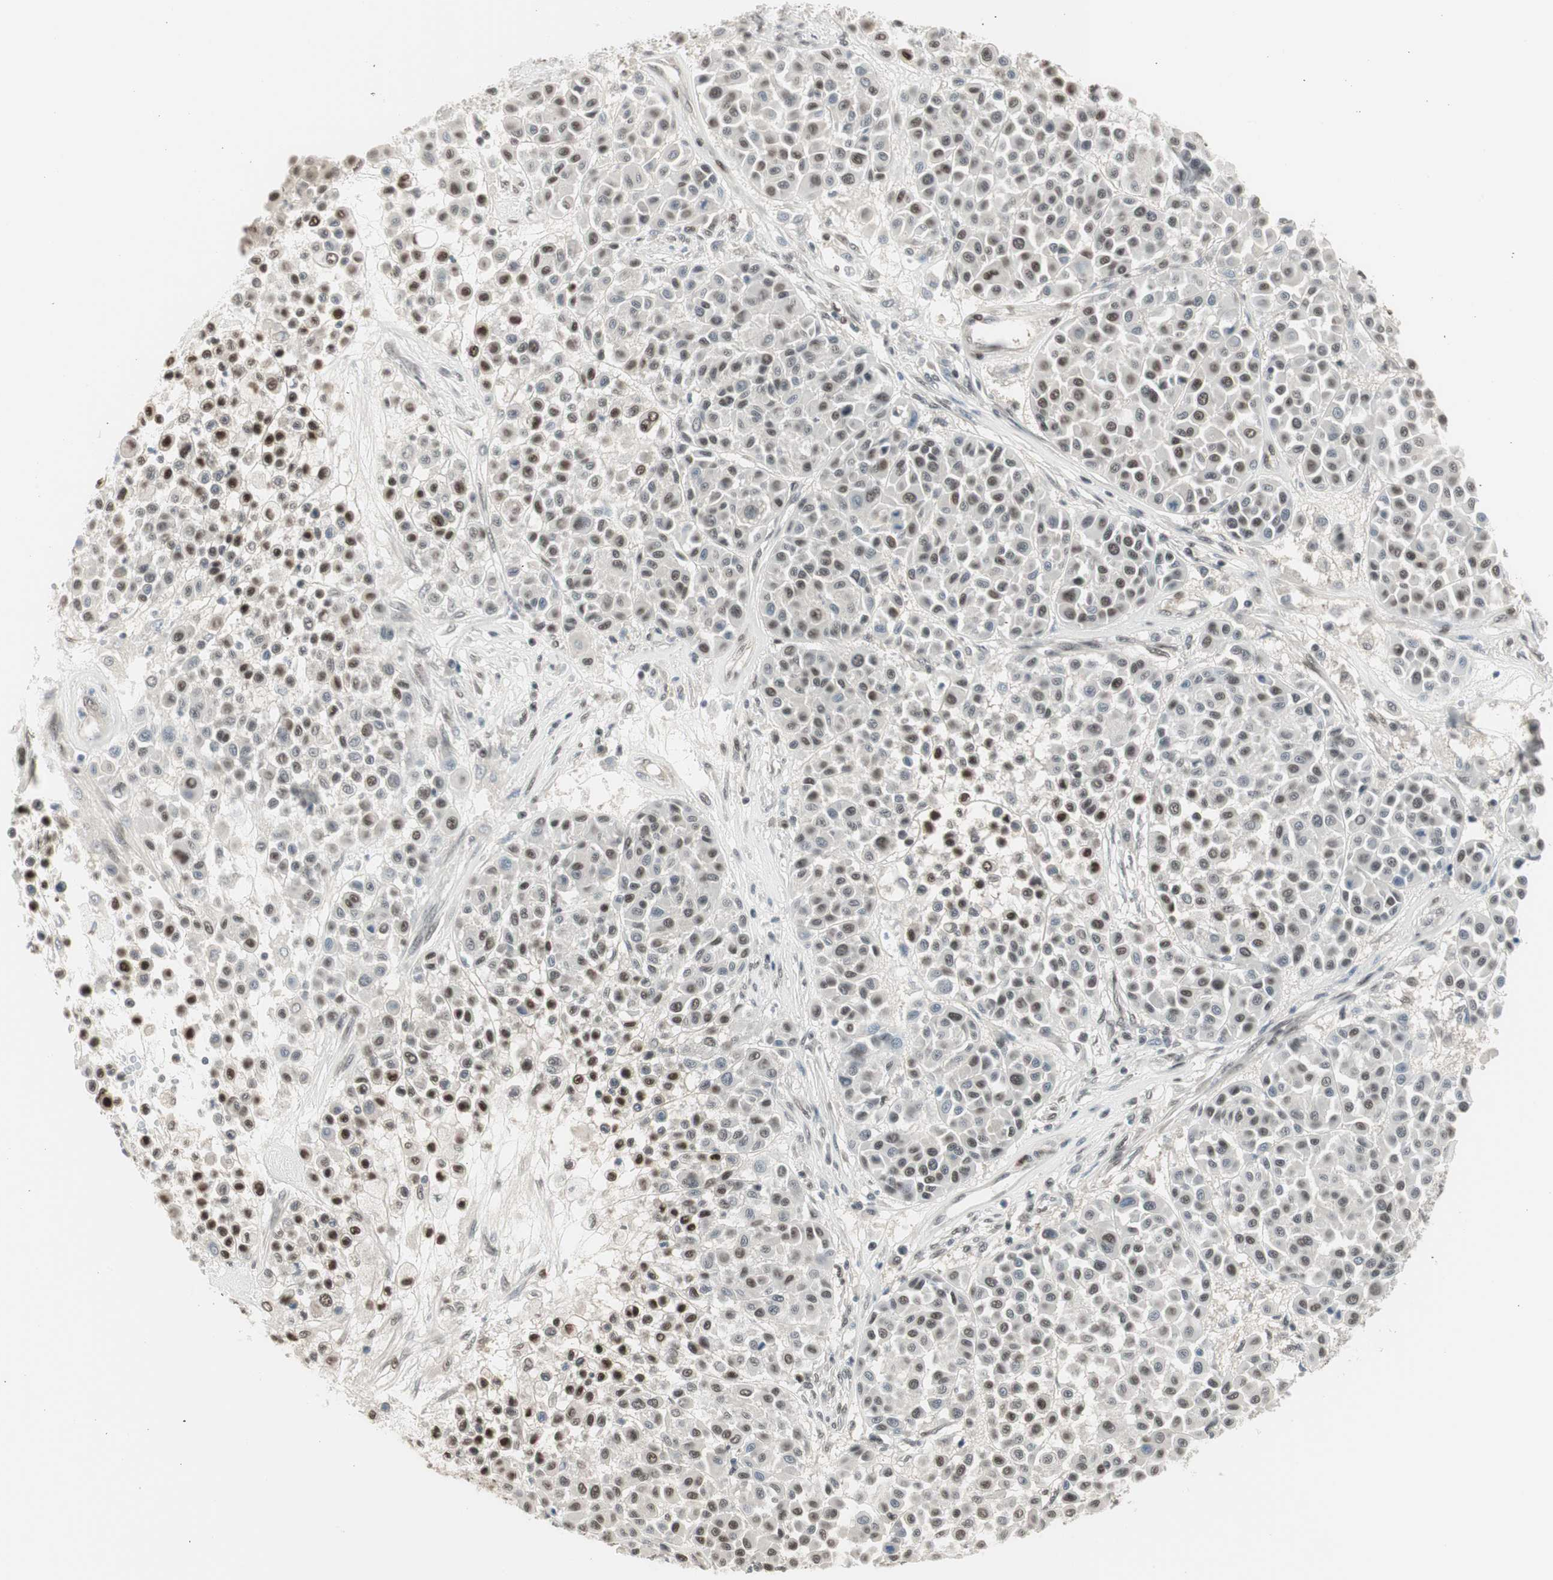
{"staining": {"intensity": "moderate", "quantity": "25%-75%", "location": "nuclear"}, "tissue": "melanoma", "cell_type": "Tumor cells", "image_type": "cancer", "snomed": [{"axis": "morphology", "description": "Malignant melanoma, Metastatic site"}, {"axis": "topography", "description": "Soft tissue"}], "caption": "Immunohistochemistry of human malignant melanoma (metastatic site) demonstrates medium levels of moderate nuclear expression in about 25%-75% of tumor cells. (DAB (3,3'-diaminobenzidine) = brown stain, brightfield microscopy at high magnification).", "gene": "LONP2", "patient": {"sex": "male", "age": 41}}